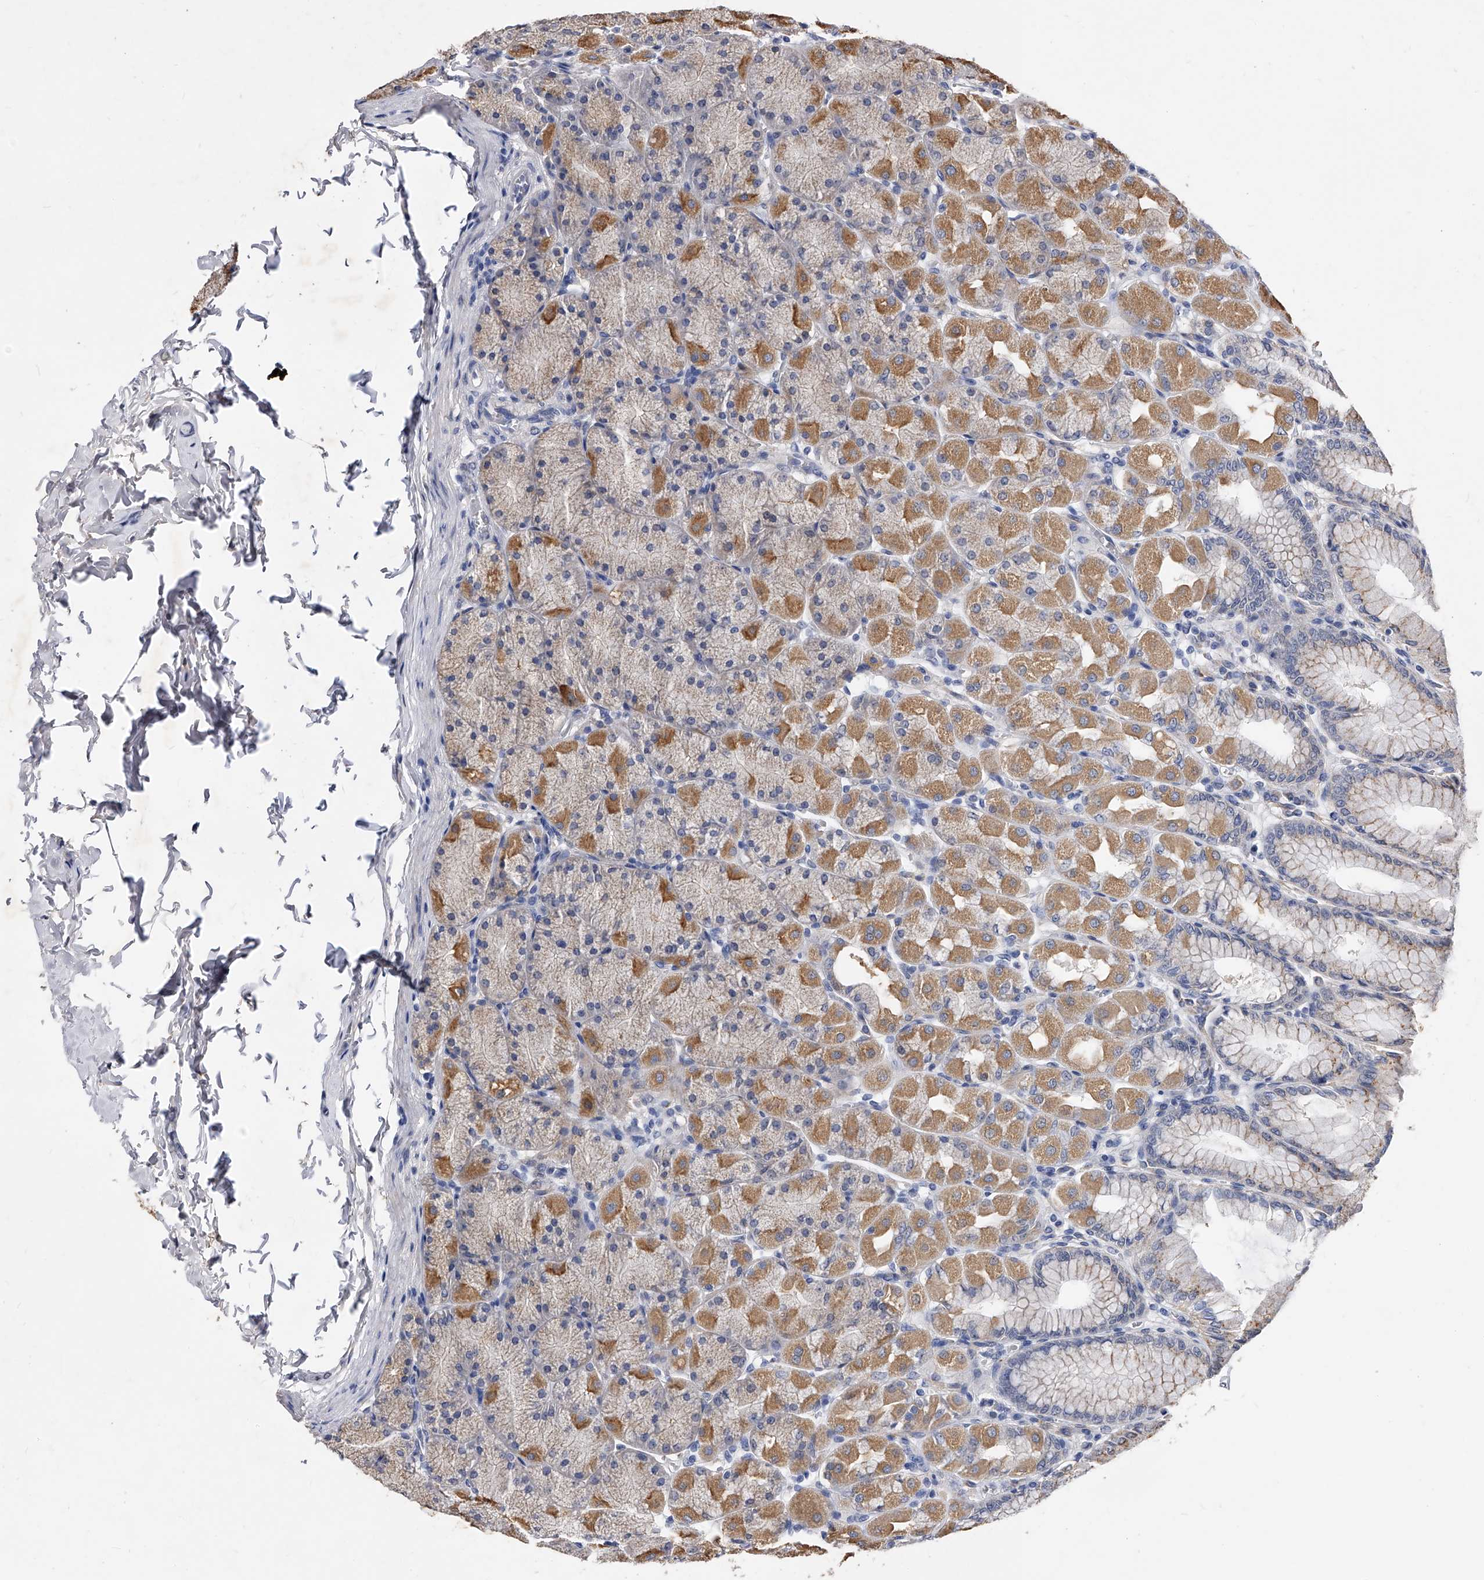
{"staining": {"intensity": "moderate", "quantity": "25%-75%", "location": "cytoplasmic/membranous,nuclear"}, "tissue": "stomach", "cell_type": "Glandular cells", "image_type": "normal", "snomed": [{"axis": "morphology", "description": "Normal tissue, NOS"}, {"axis": "topography", "description": "Stomach, upper"}], "caption": "Moderate cytoplasmic/membranous,nuclear staining for a protein is seen in approximately 25%-75% of glandular cells of benign stomach using IHC.", "gene": "ZNF529", "patient": {"sex": "female", "age": 56}}